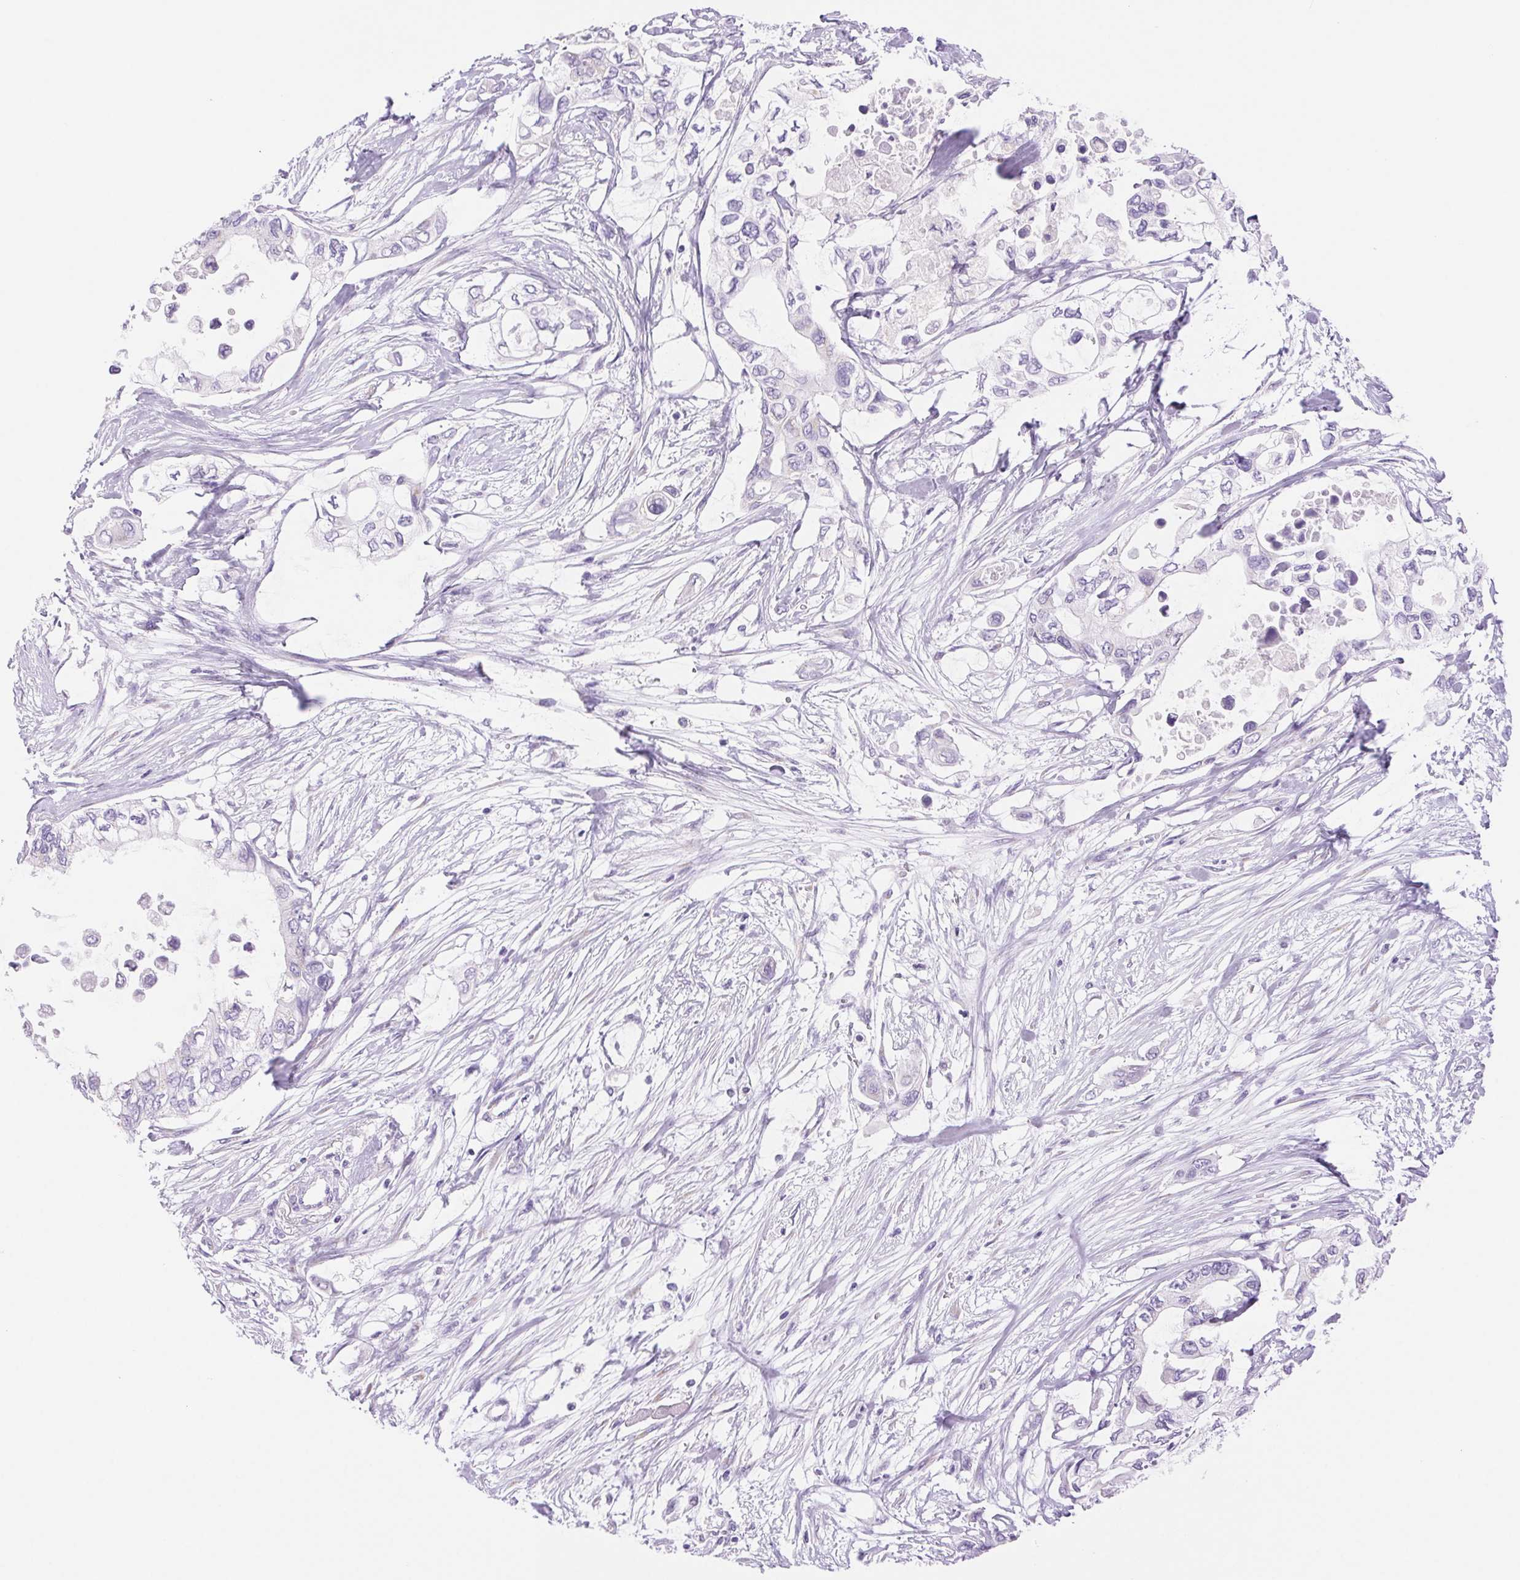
{"staining": {"intensity": "negative", "quantity": "none", "location": "none"}, "tissue": "pancreatic cancer", "cell_type": "Tumor cells", "image_type": "cancer", "snomed": [{"axis": "morphology", "description": "Adenocarcinoma, NOS"}, {"axis": "topography", "description": "Pancreas"}], "caption": "Photomicrograph shows no protein staining in tumor cells of pancreatic cancer (adenocarcinoma) tissue.", "gene": "SERPINB3", "patient": {"sex": "female", "age": 63}}